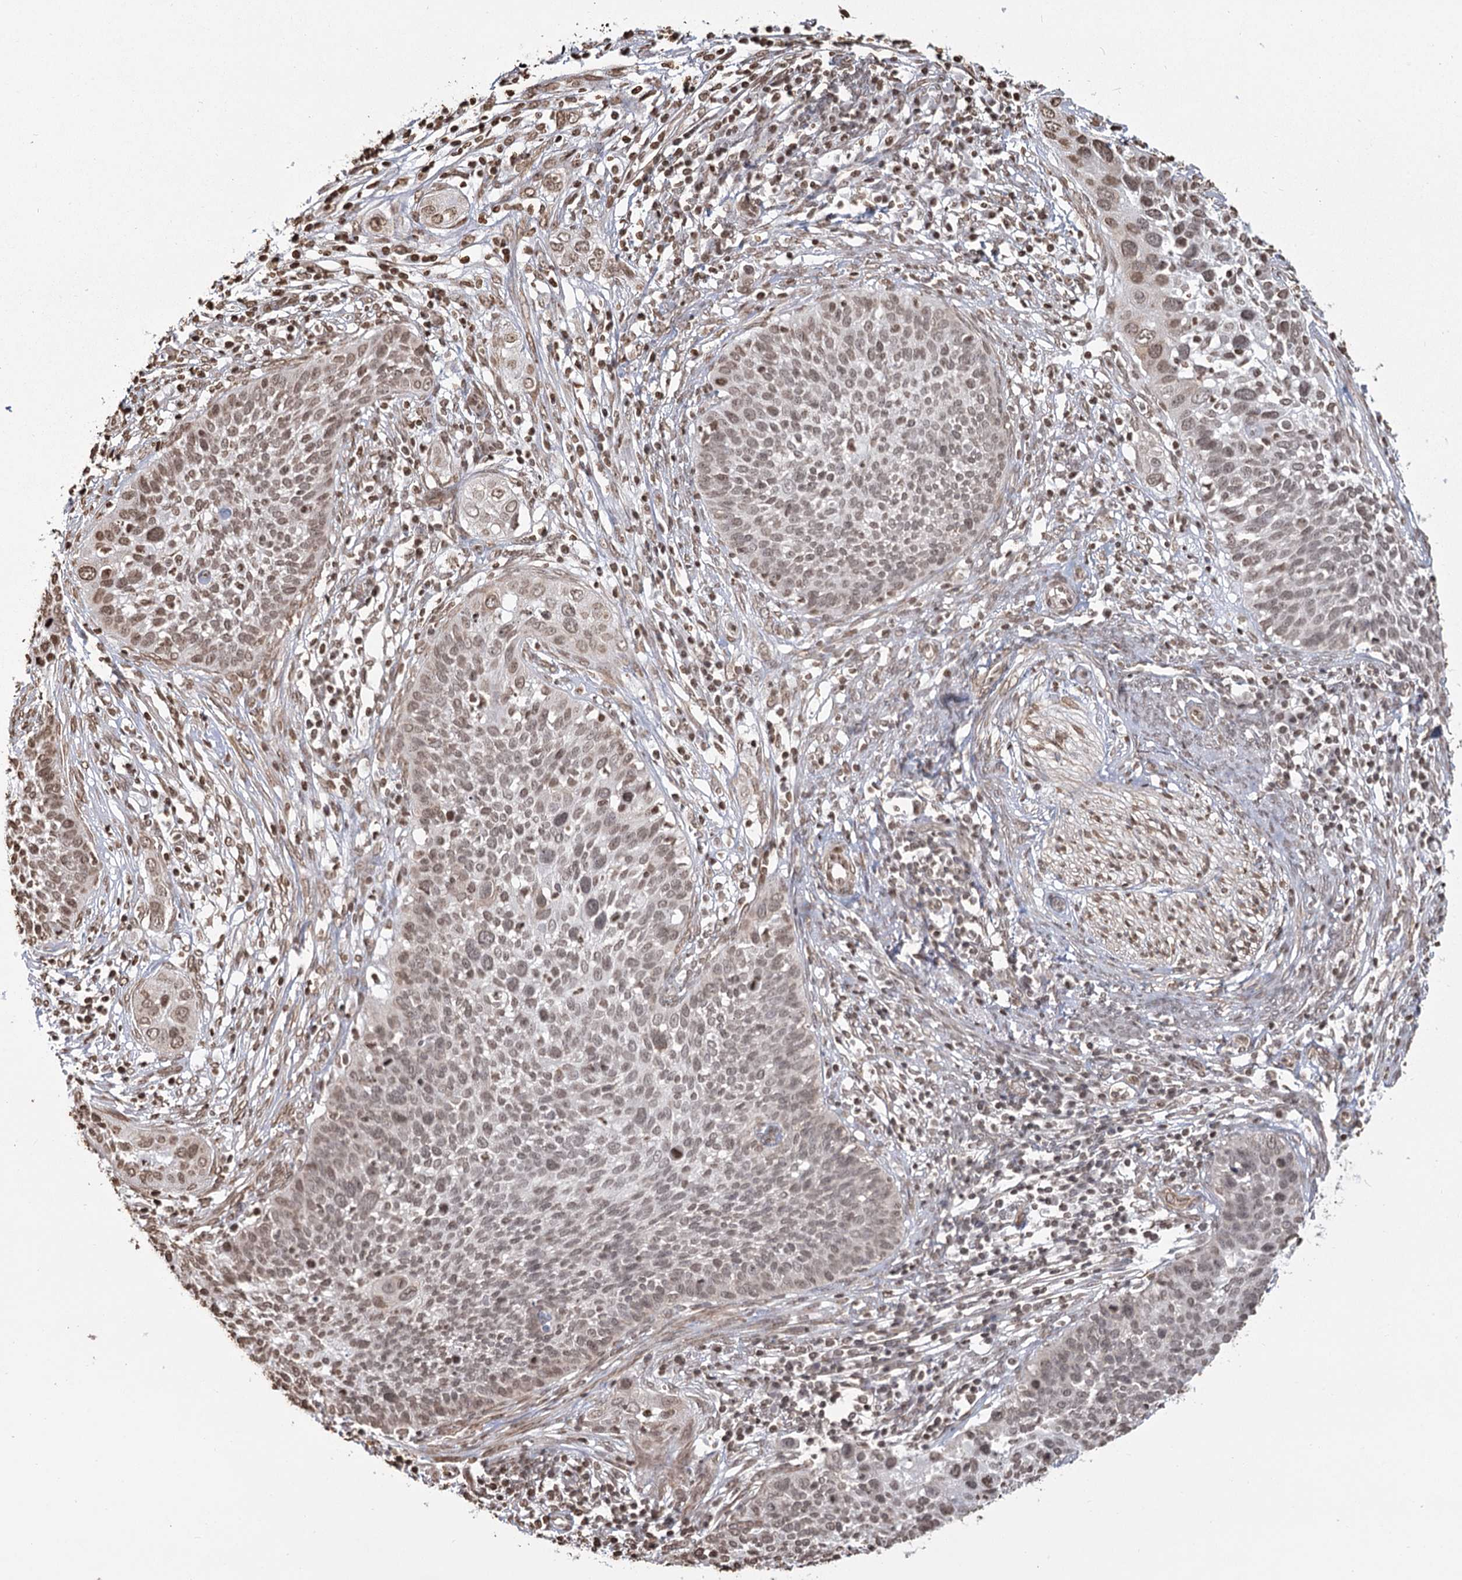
{"staining": {"intensity": "weak", "quantity": ">75%", "location": "nuclear"}, "tissue": "cervical cancer", "cell_type": "Tumor cells", "image_type": "cancer", "snomed": [{"axis": "morphology", "description": "Squamous cell carcinoma, NOS"}, {"axis": "topography", "description": "Cervix"}], "caption": "Immunohistochemical staining of cervical cancer (squamous cell carcinoma) exhibits weak nuclear protein staining in approximately >75% of tumor cells.", "gene": "FAM13A", "patient": {"sex": "female", "age": 34}}